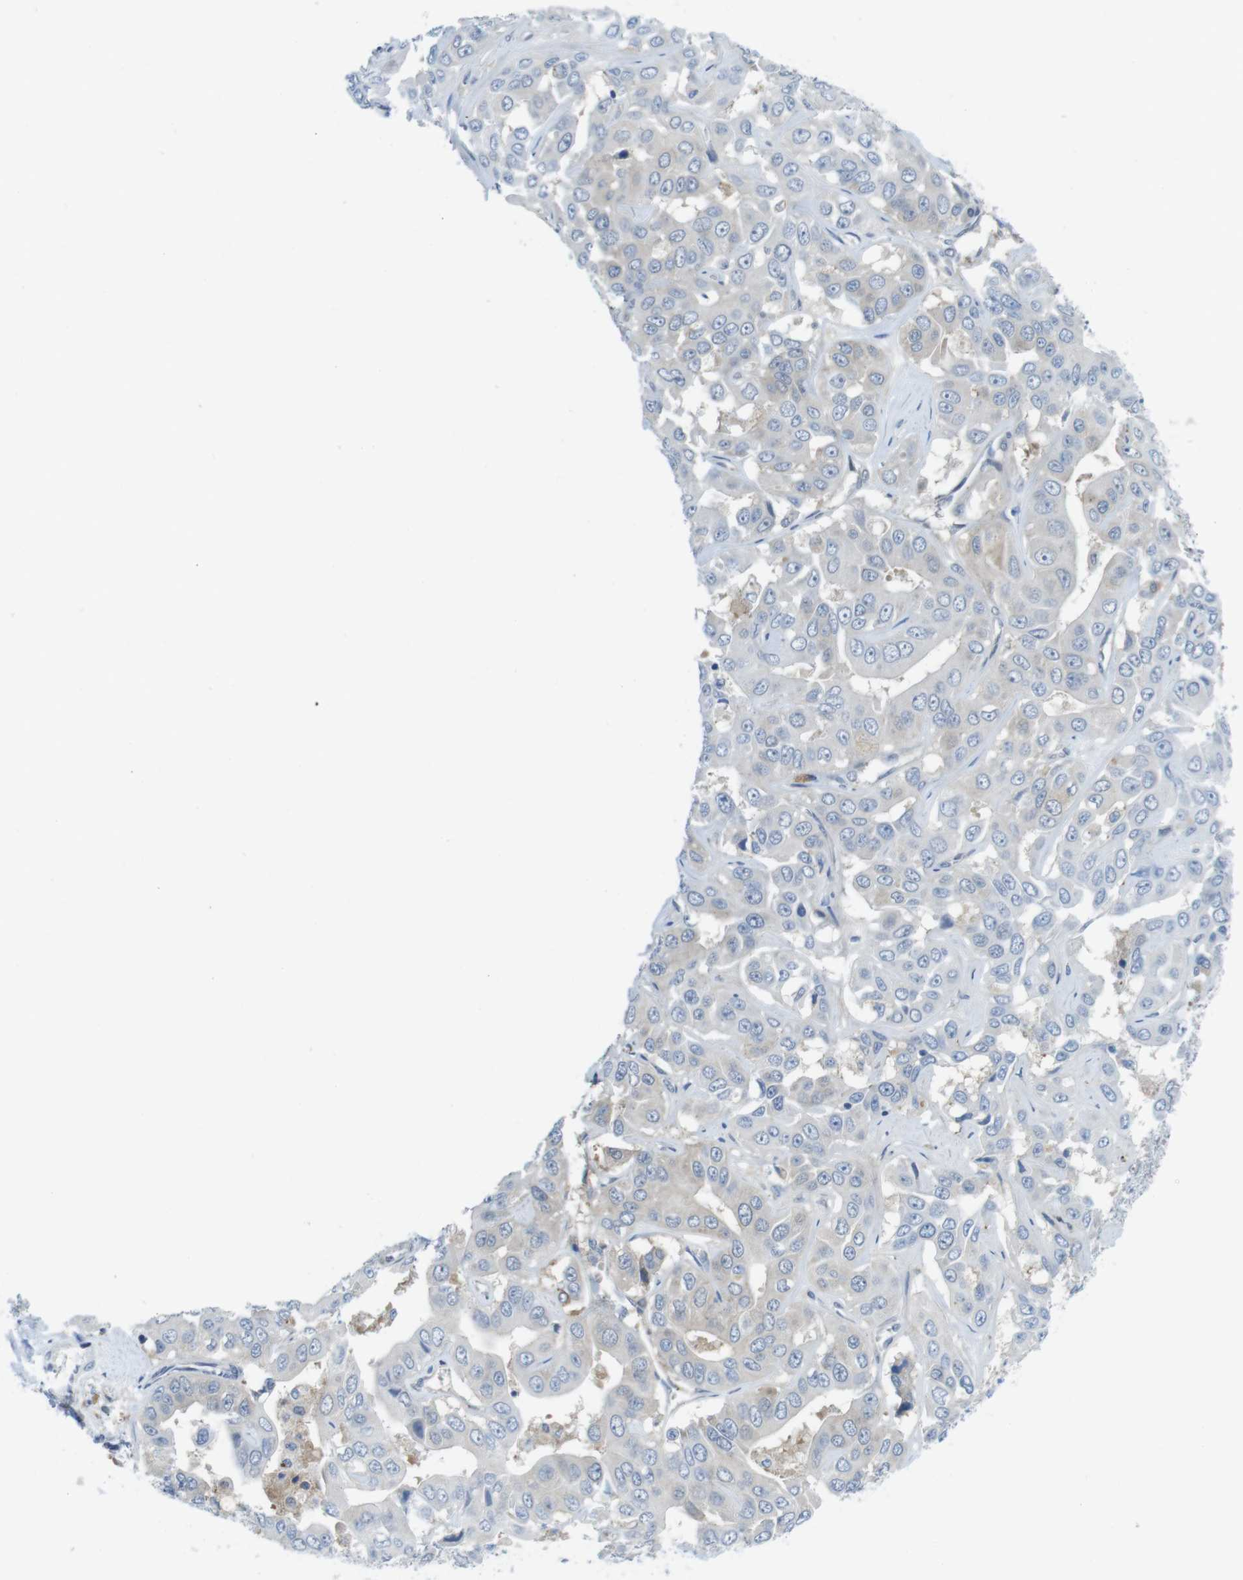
{"staining": {"intensity": "weak", "quantity": "<25%", "location": "cytoplasmic/membranous"}, "tissue": "liver cancer", "cell_type": "Tumor cells", "image_type": "cancer", "snomed": [{"axis": "morphology", "description": "Cholangiocarcinoma"}, {"axis": "topography", "description": "Liver"}], "caption": "Image shows no significant protein staining in tumor cells of liver cancer.", "gene": "CASP2", "patient": {"sex": "female", "age": 52}}